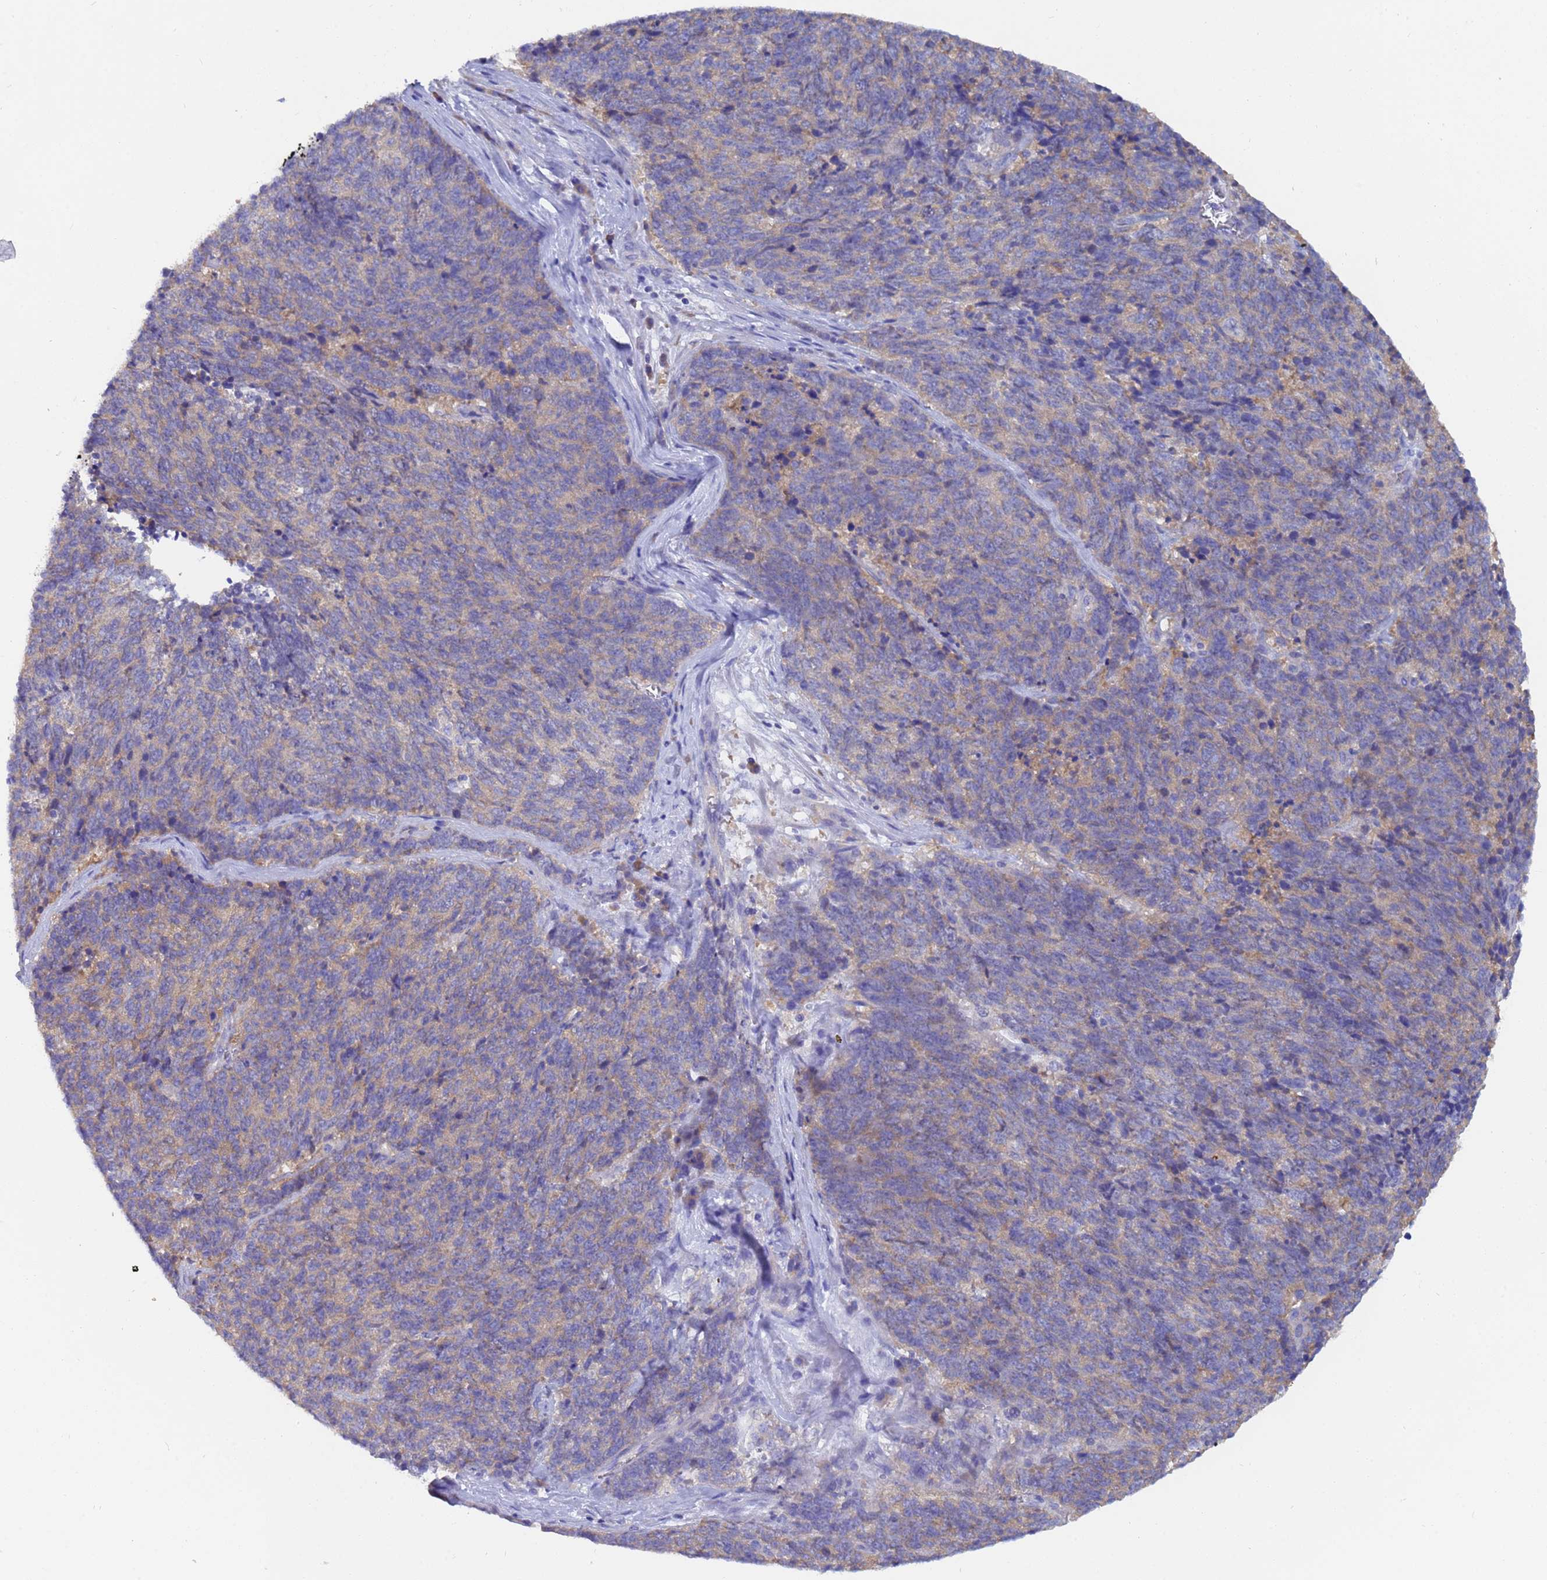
{"staining": {"intensity": "negative", "quantity": "none", "location": "none"}, "tissue": "cervical cancer", "cell_type": "Tumor cells", "image_type": "cancer", "snomed": [{"axis": "morphology", "description": "Squamous cell carcinoma, NOS"}, {"axis": "topography", "description": "Cervix"}], "caption": "Immunohistochemical staining of human squamous cell carcinoma (cervical) shows no significant expression in tumor cells.", "gene": "UBE2O", "patient": {"sex": "female", "age": 29}}